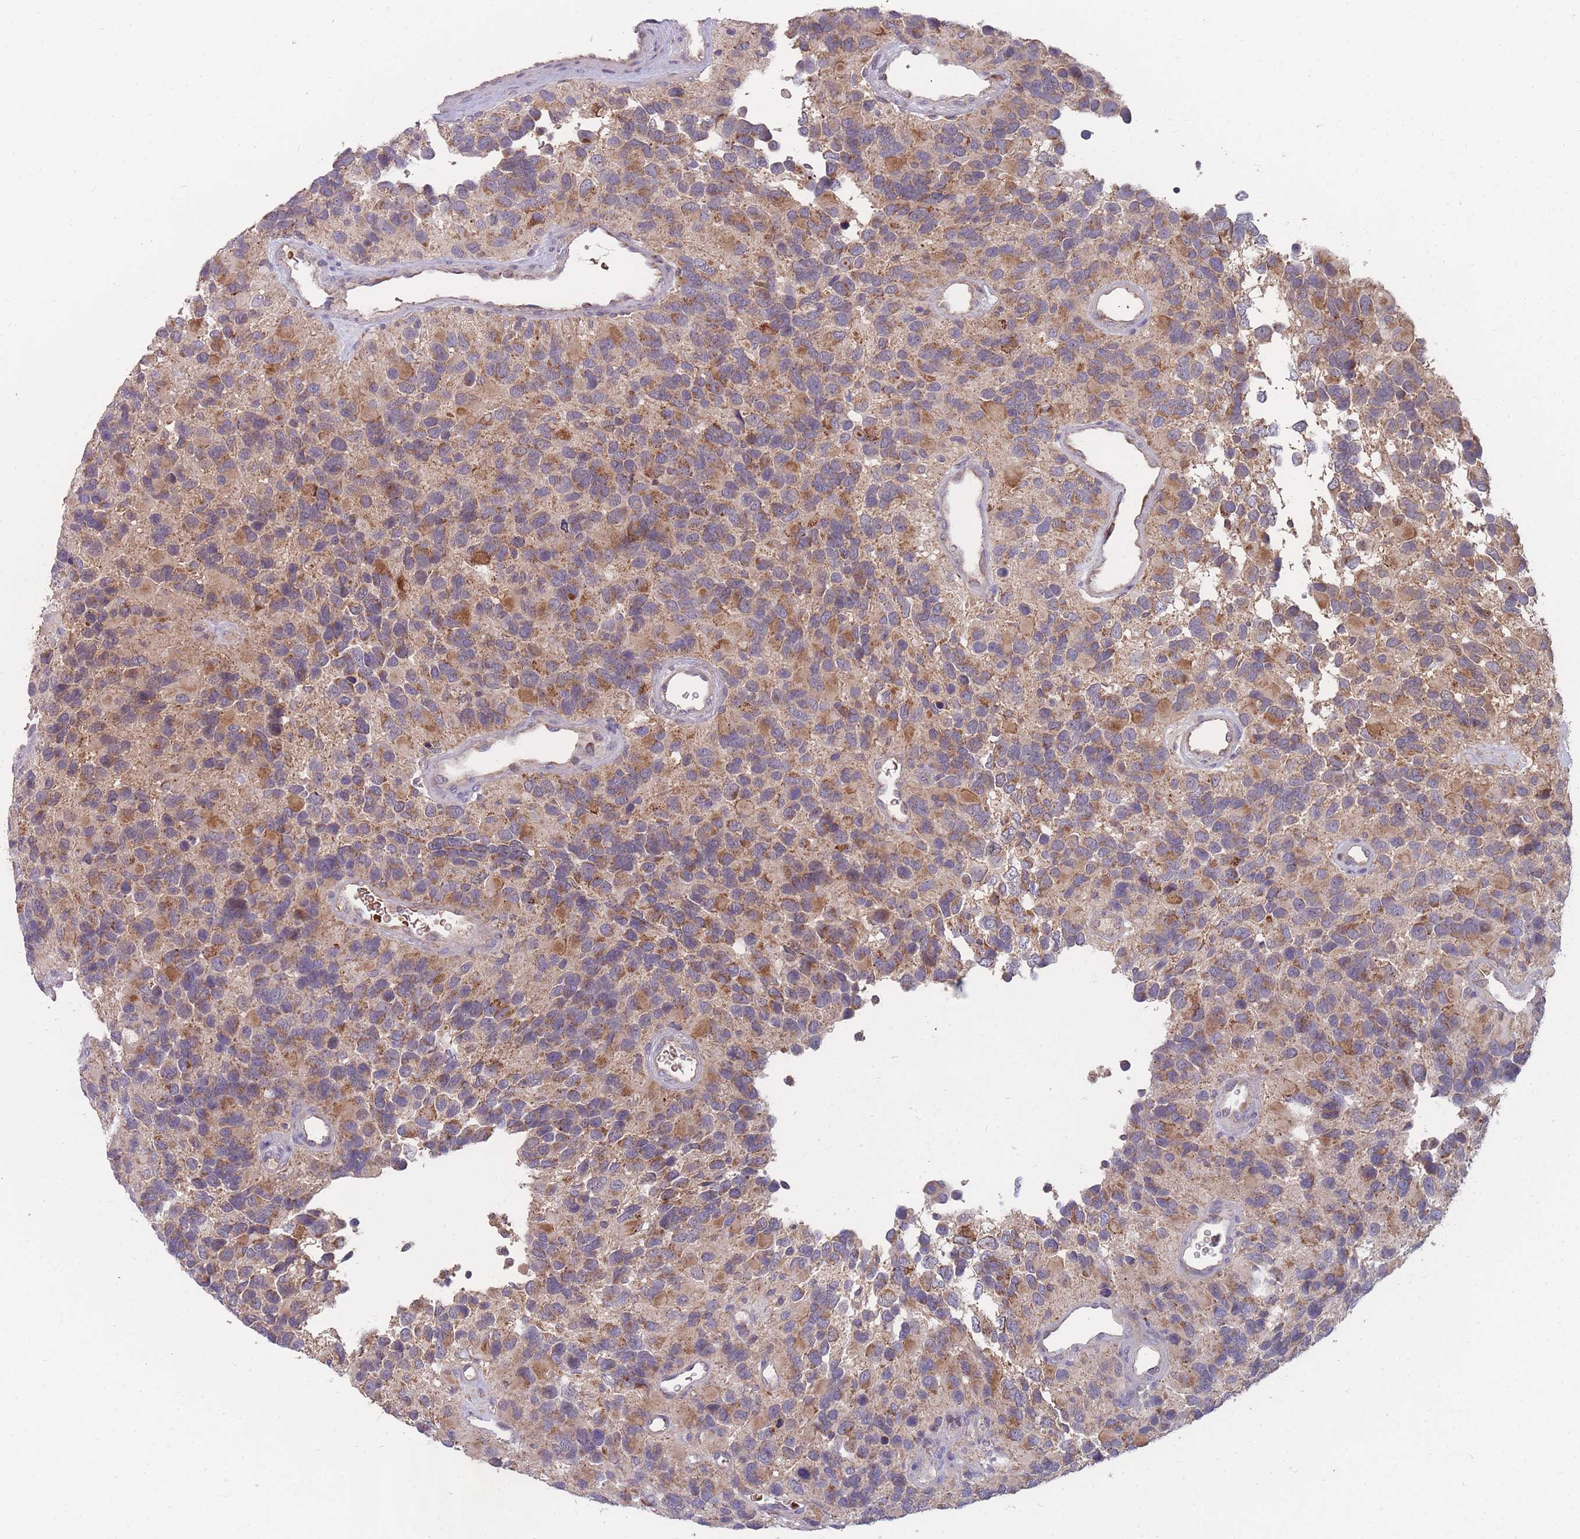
{"staining": {"intensity": "moderate", "quantity": "25%-75%", "location": "cytoplasmic/membranous"}, "tissue": "glioma", "cell_type": "Tumor cells", "image_type": "cancer", "snomed": [{"axis": "morphology", "description": "Glioma, malignant, High grade"}, {"axis": "topography", "description": "Brain"}], "caption": "There is medium levels of moderate cytoplasmic/membranous expression in tumor cells of malignant glioma (high-grade), as demonstrated by immunohistochemical staining (brown color).", "gene": "SLC35B4", "patient": {"sex": "male", "age": 77}}